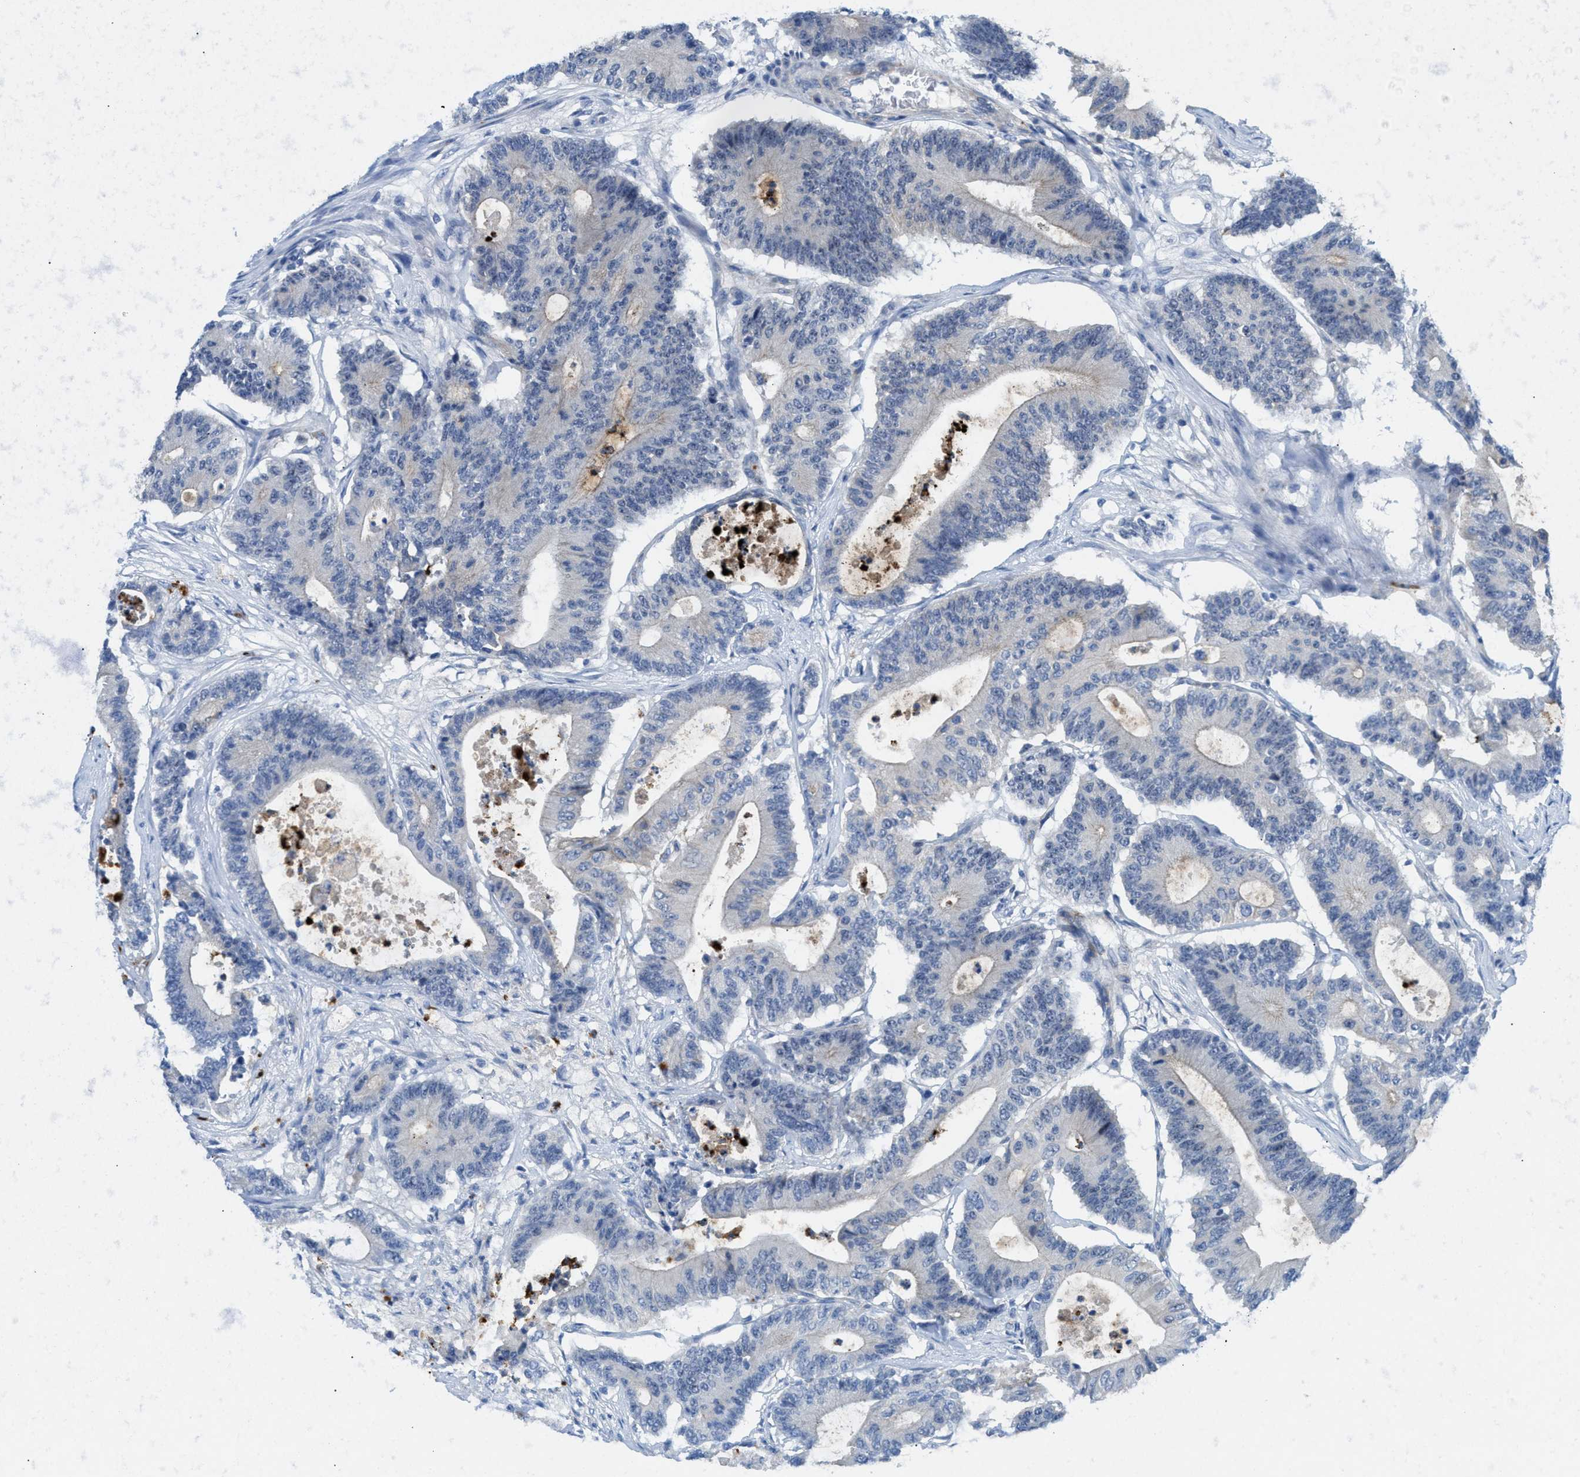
{"staining": {"intensity": "negative", "quantity": "none", "location": "none"}, "tissue": "colorectal cancer", "cell_type": "Tumor cells", "image_type": "cancer", "snomed": [{"axis": "morphology", "description": "Adenocarcinoma, NOS"}, {"axis": "topography", "description": "Colon"}], "caption": "Immunohistochemistry photomicrograph of human colorectal cancer stained for a protein (brown), which demonstrates no expression in tumor cells.", "gene": "CMTM1", "patient": {"sex": "female", "age": 84}}